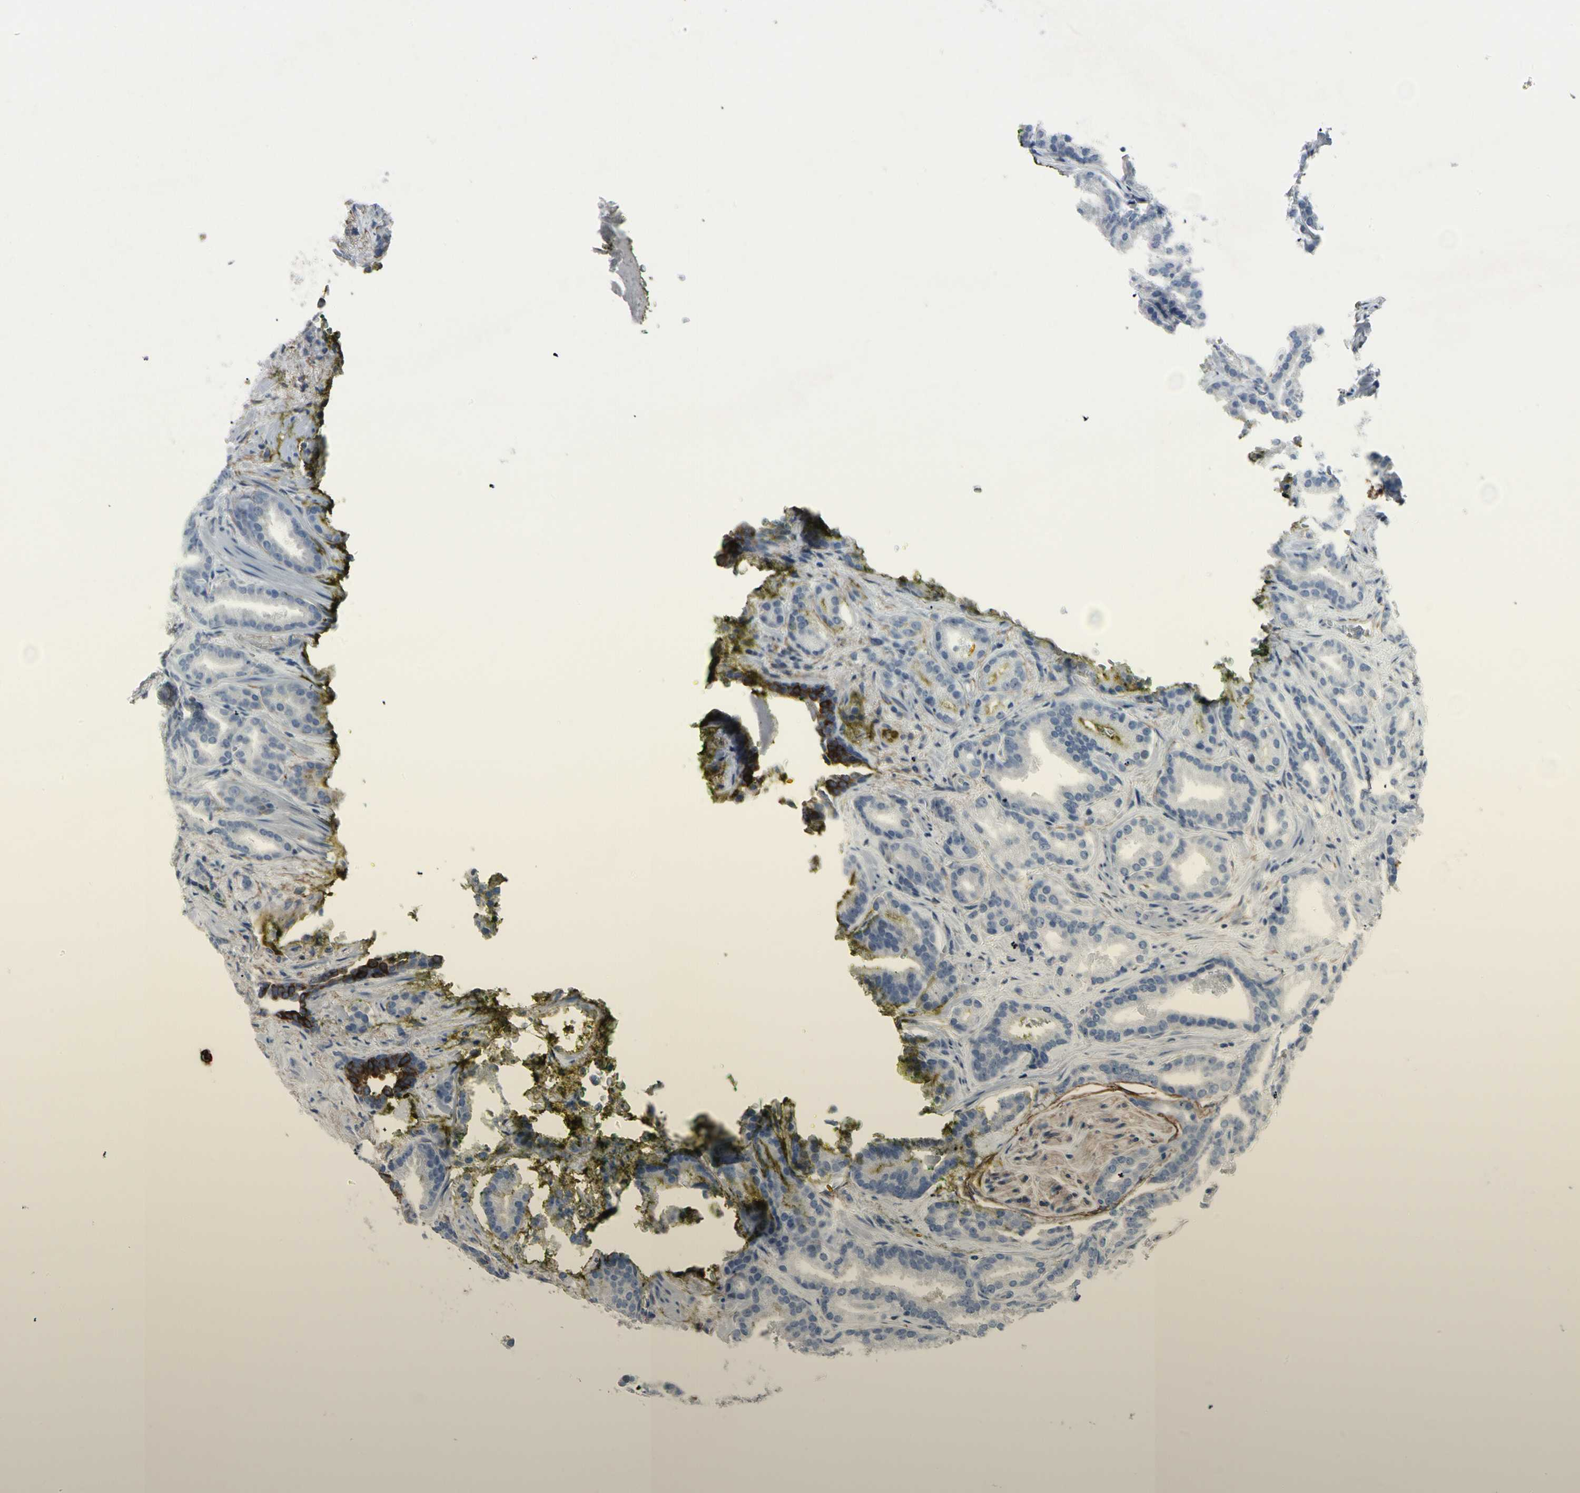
{"staining": {"intensity": "negative", "quantity": "none", "location": "none"}, "tissue": "prostate cancer", "cell_type": "Tumor cells", "image_type": "cancer", "snomed": [{"axis": "morphology", "description": "Adenocarcinoma, Low grade"}, {"axis": "topography", "description": "Prostate"}], "caption": "Image shows no significant protein expression in tumor cells of prostate adenocarcinoma (low-grade). (Brightfield microscopy of DAB (3,3'-diaminobenzidine) IHC at high magnification).", "gene": "PIGR", "patient": {"sex": "male", "age": 63}}